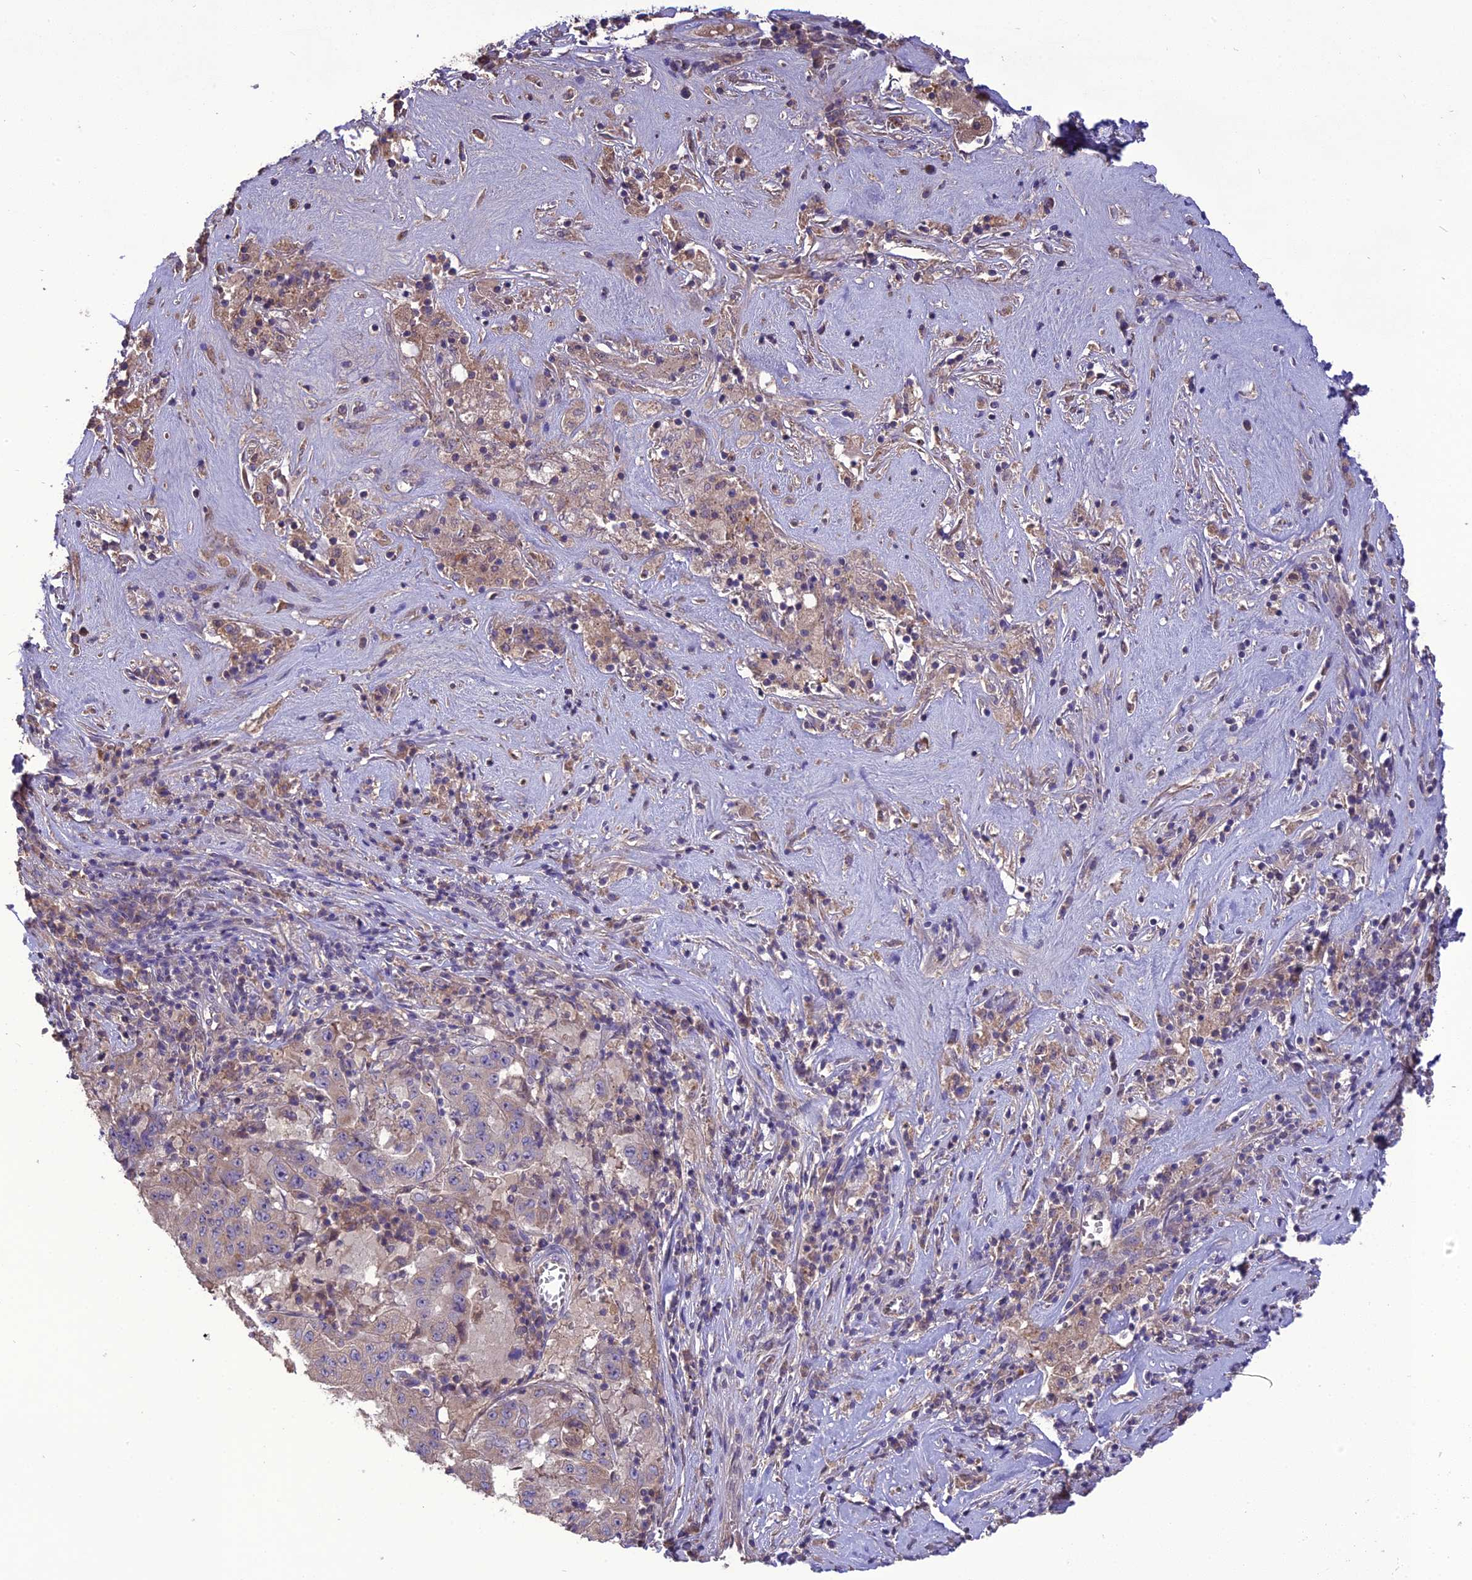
{"staining": {"intensity": "negative", "quantity": "none", "location": "none"}, "tissue": "pancreatic cancer", "cell_type": "Tumor cells", "image_type": "cancer", "snomed": [{"axis": "morphology", "description": "Adenocarcinoma, NOS"}, {"axis": "topography", "description": "Pancreas"}], "caption": "Protein analysis of pancreatic cancer (adenocarcinoma) shows no significant expression in tumor cells.", "gene": "NUDT8", "patient": {"sex": "male", "age": 63}}